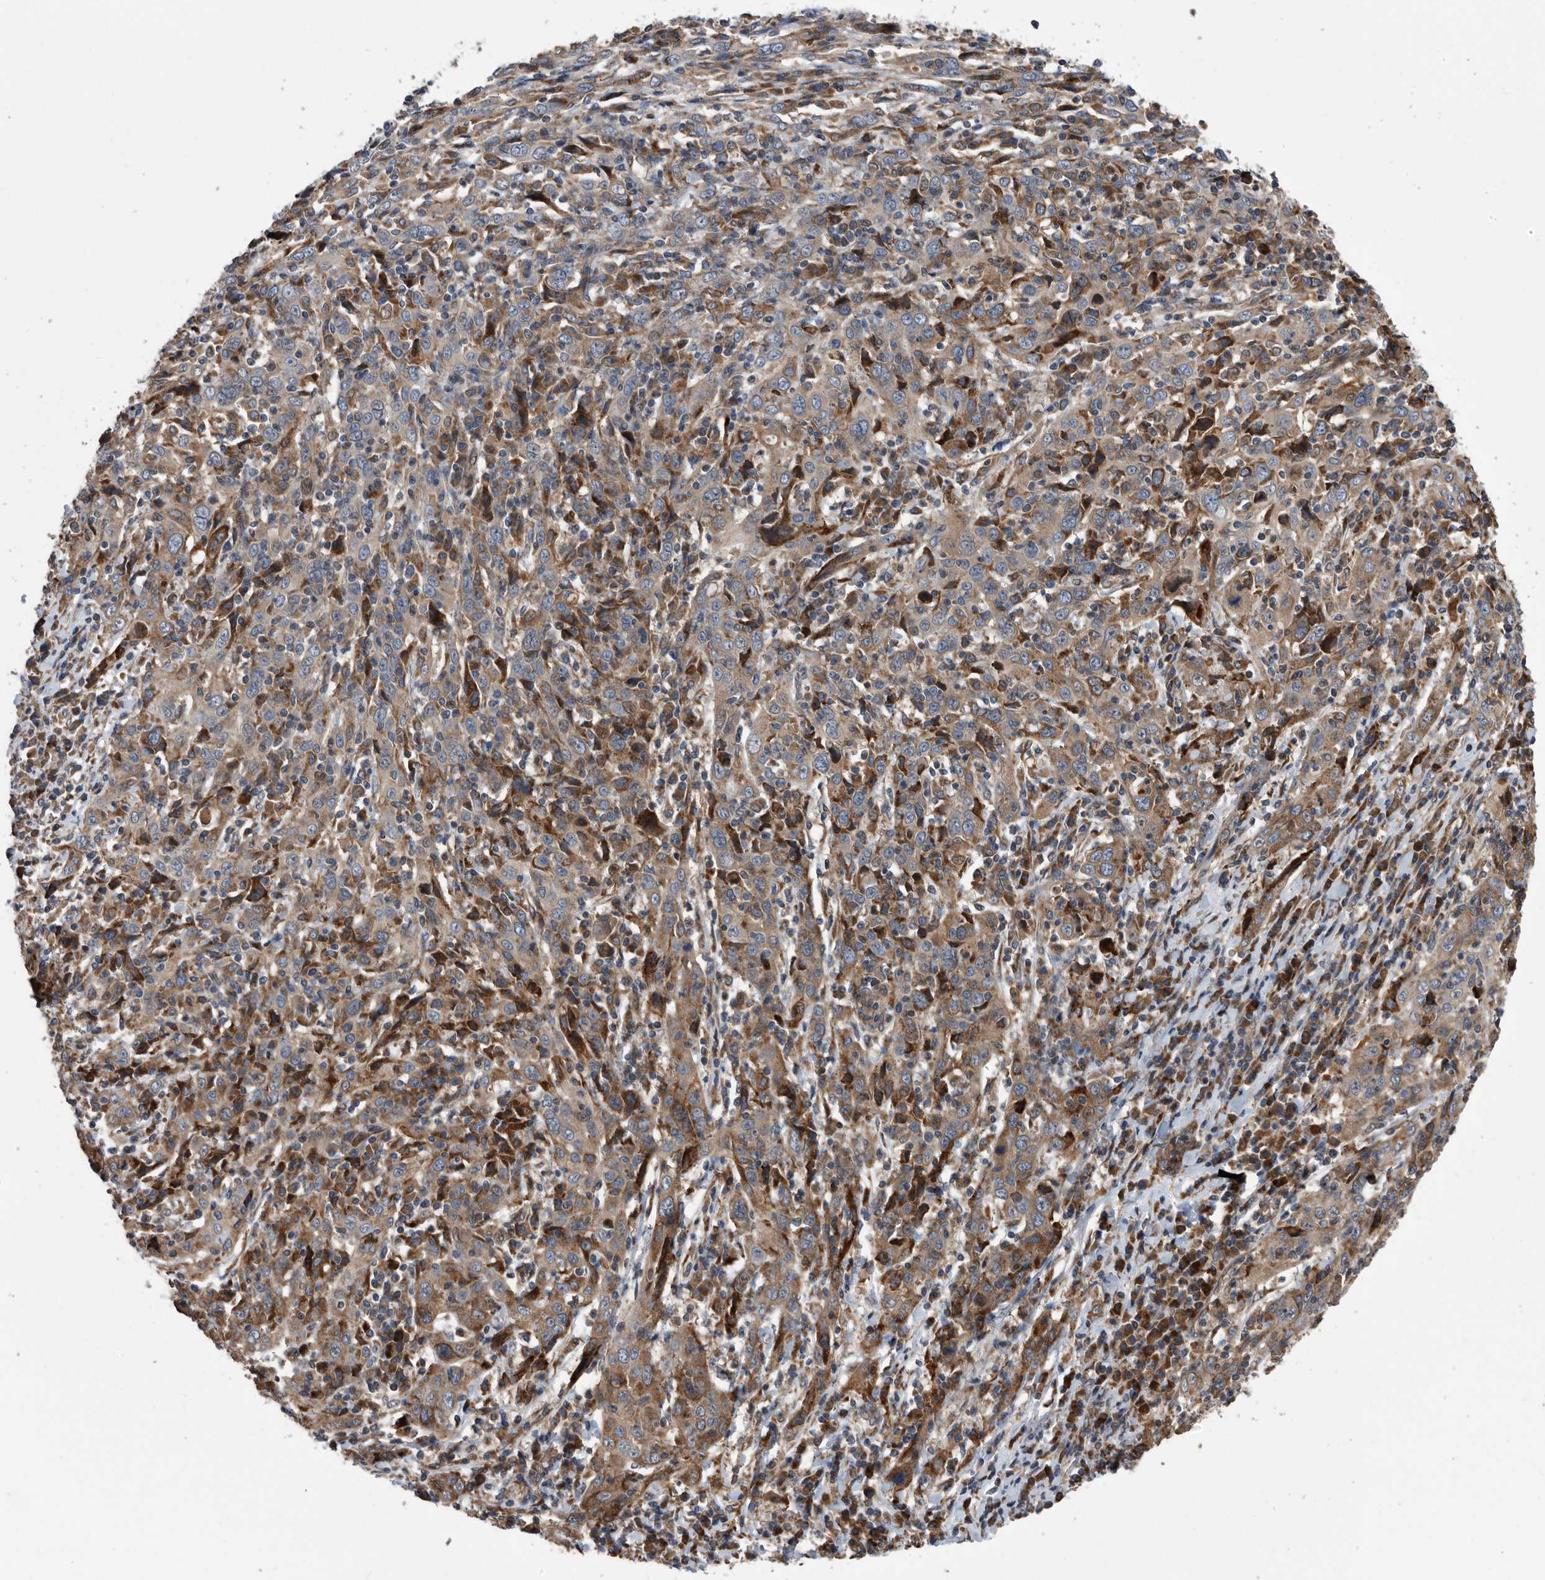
{"staining": {"intensity": "moderate", "quantity": ">75%", "location": "cytoplasmic/membranous"}, "tissue": "cervical cancer", "cell_type": "Tumor cells", "image_type": "cancer", "snomed": [{"axis": "morphology", "description": "Squamous cell carcinoma, NOS"}, {"axis": "topography", "description": "Cervix"}], "caption": "Moderate cytoplasmic/membranous positivity for a protein is appreciated in approximately >75% of tumor cells of cervical squamous cell carcinoma using immunohistochemistry.", "gene": "SERINC2", "patient": {"sex": "female", "age": 46}}